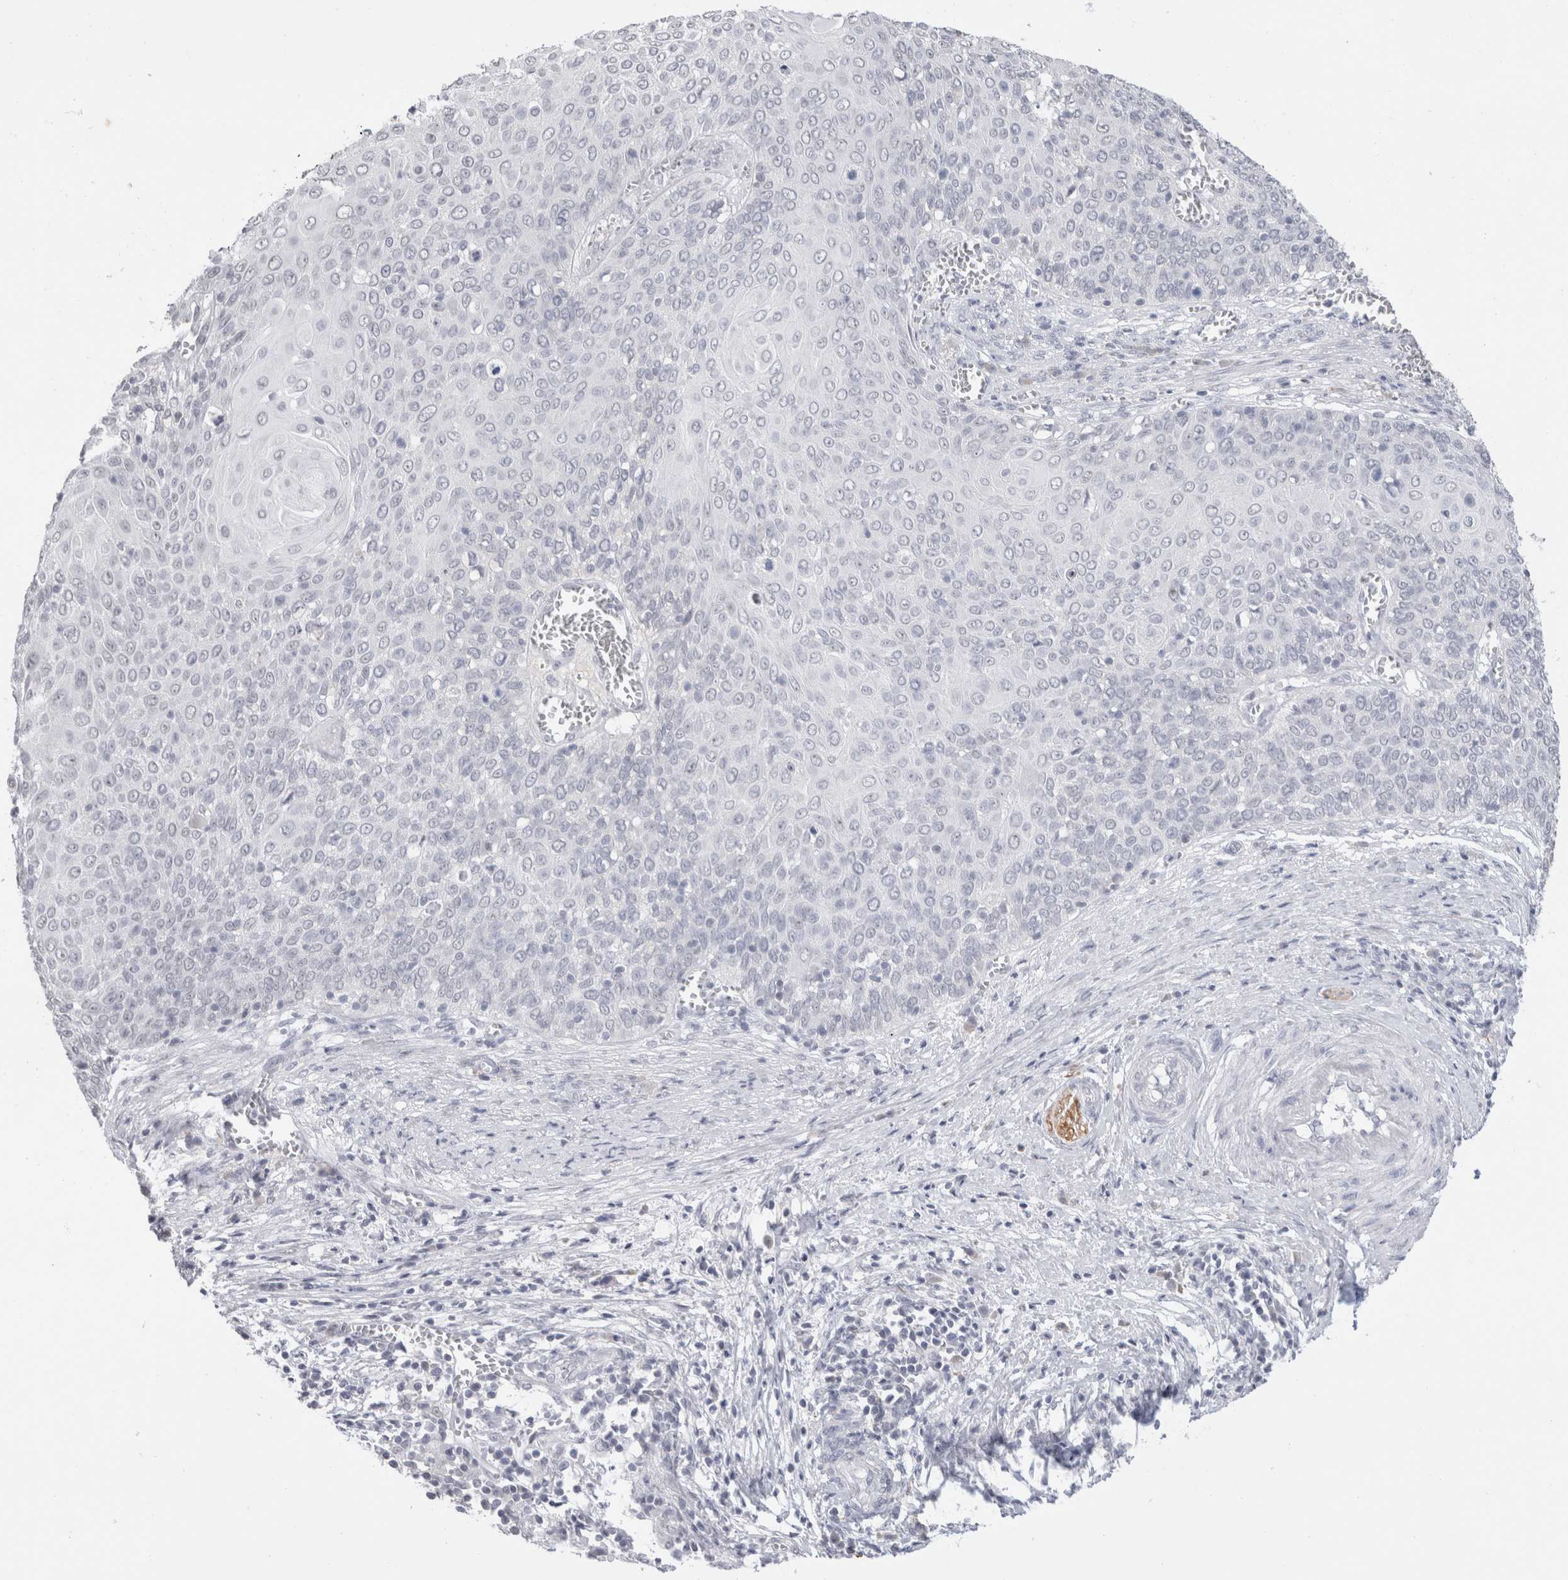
{"staining": {"intensity": "negative", "quantity": "none", "location": "none"}, "tissue": "cervical cancer", "cell_type": "Tumor cells", "image_type": "cancer", "snomed": [{"axis": "morphology", "description": "Squamous cell carcinoma, NOS"}, {"axis": "topography", "description": "Cervix"}], "caption": "A high-resolution photomicrograph shows immunohistochemistry (IHC) staining of cervical squamous cell carcinoma, which reveals no significant expression in tumor cells.", "gene": "CADM3", "patient": {"sex": "female", "age": 39}}